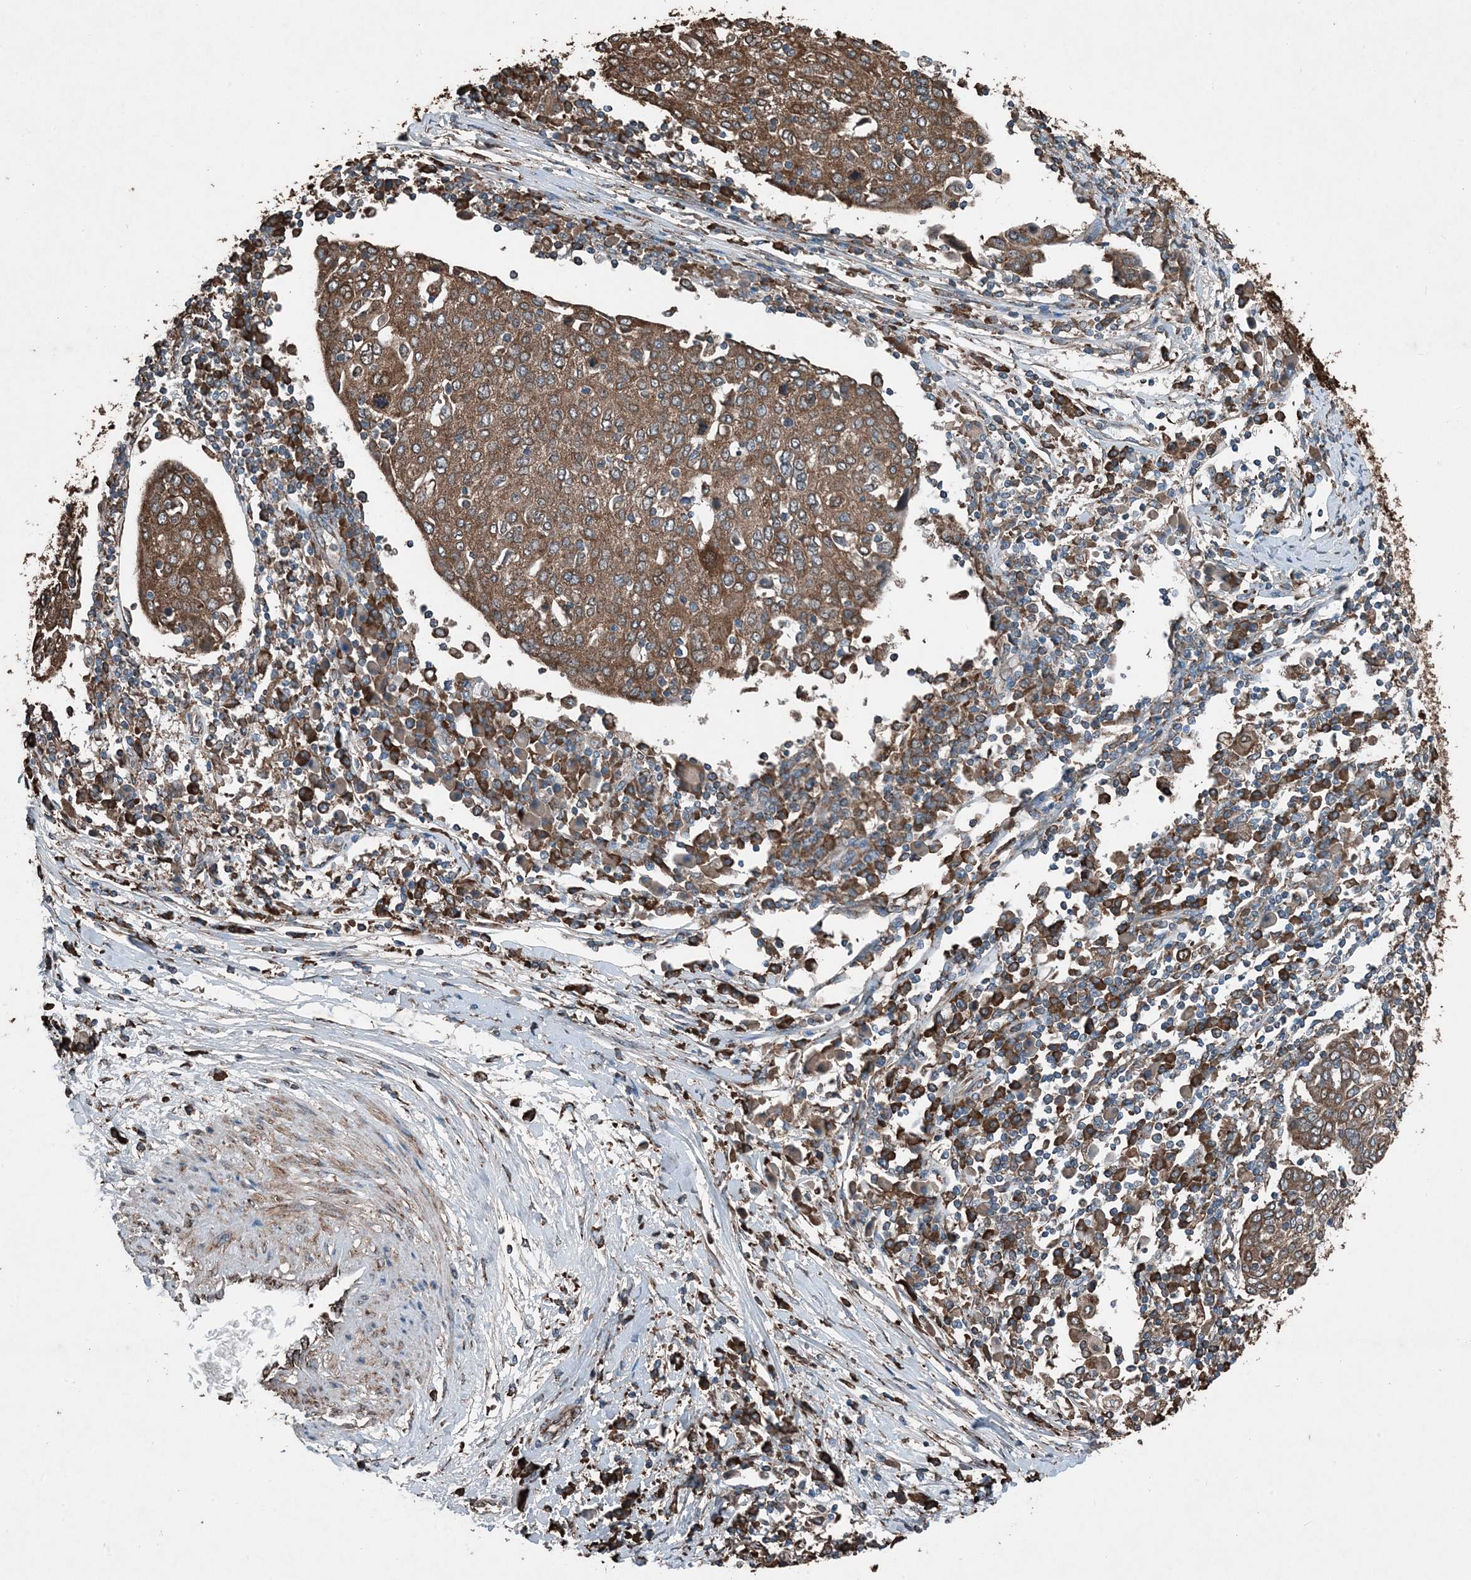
{"staining": {"intensity": "strong", "quantity": ">75%", "location": "cytoplasmic/membranous"}, "tissue": "cervical cancer", "cell_type": "Tumor cells", "image_type": "cancer", "snomed": [{"axis": "morphology", "description": "Squamous cell carcinoma, NOS"}, {"axis": "topography", "description": "Cervix"}], "caption": "Cervical cancer (squamous cell carcinoma) stained with a protein marker demonstrates strong staining in tumor cells.", "gene": "PDIA6", "patient": {"sex": "female", "age": 40}}